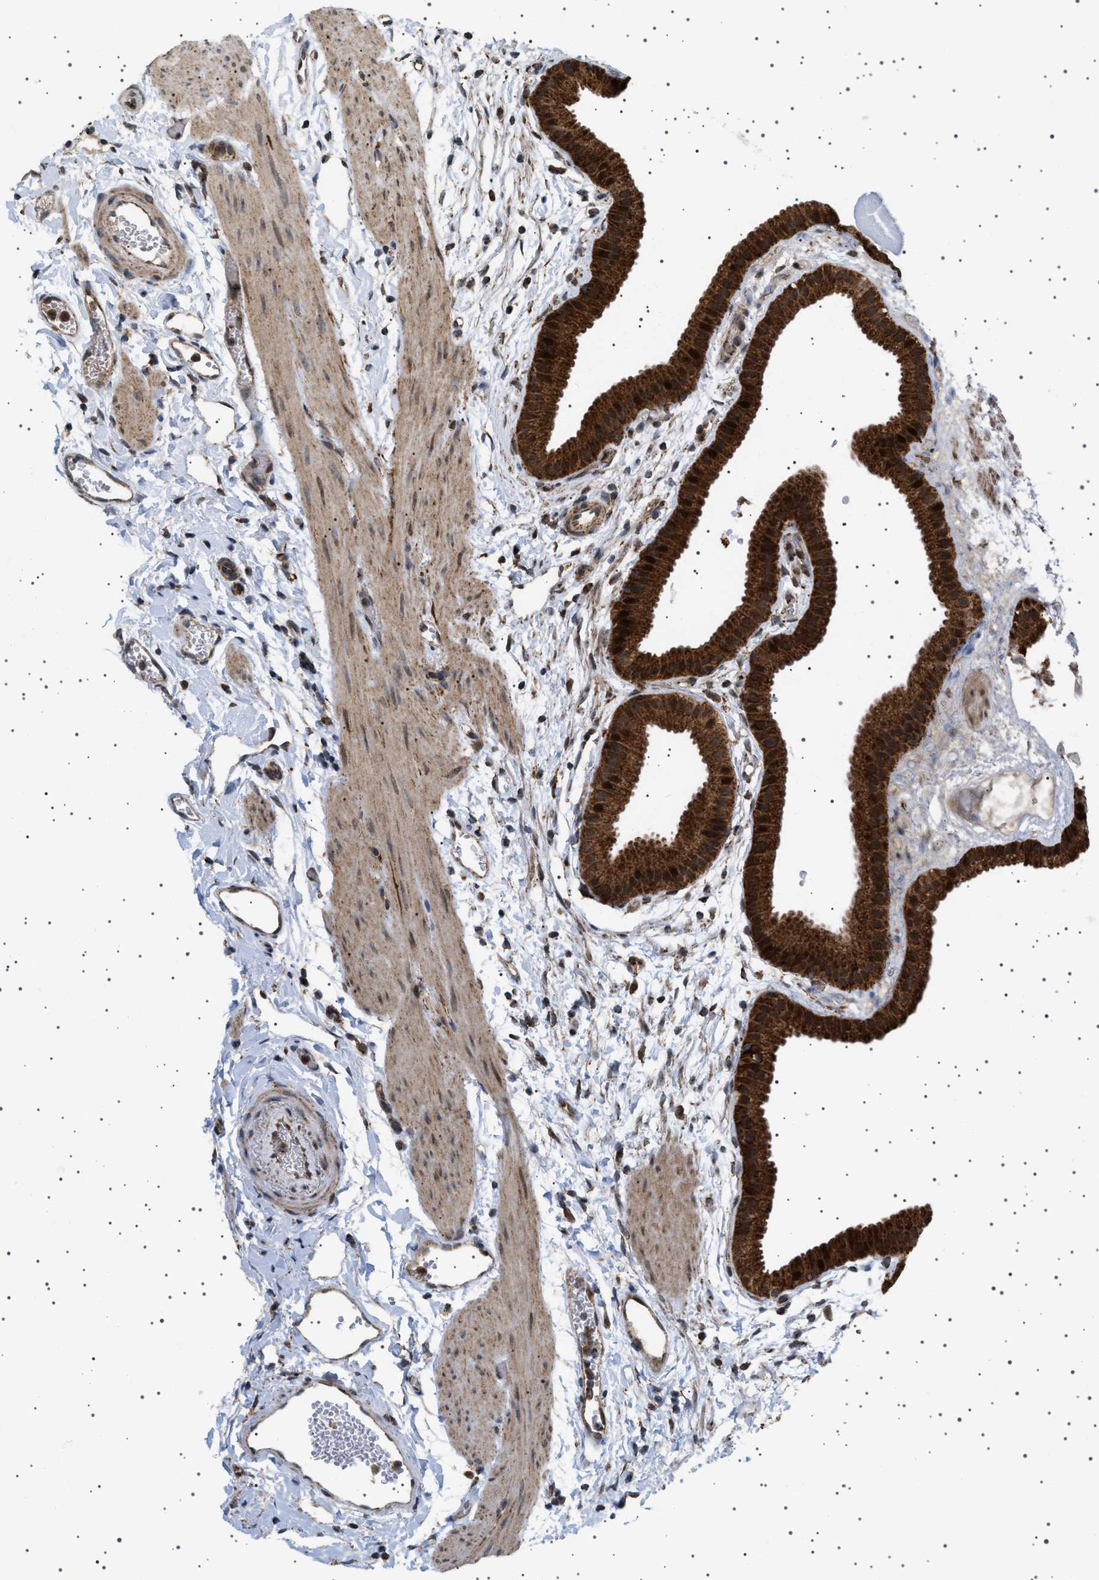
{"staining": {"intensity": "strong", "quantity": ">75%", "location": "cytoplasmic/membranous,nuclear"}, "tissue": "gallbladder", "cell_type": "Glandular cells", "image_type": "normal", "snomed": [{"axis": "morphology", "description": "Normal tissue, NOS"}, {"axis": "topography", "description": "Gallbladder"}], "caption": "Protein positivity by immunohistochemistry shows strong cytoplasmic/membranous,nuclear expression in approximately >75% of glandular cells in benign gallbladder. (DAB IHC, brown staining for protein, blue staining for nuclei).", "gene": "MELK", "patient": {"sex": "female", "age": 64}}